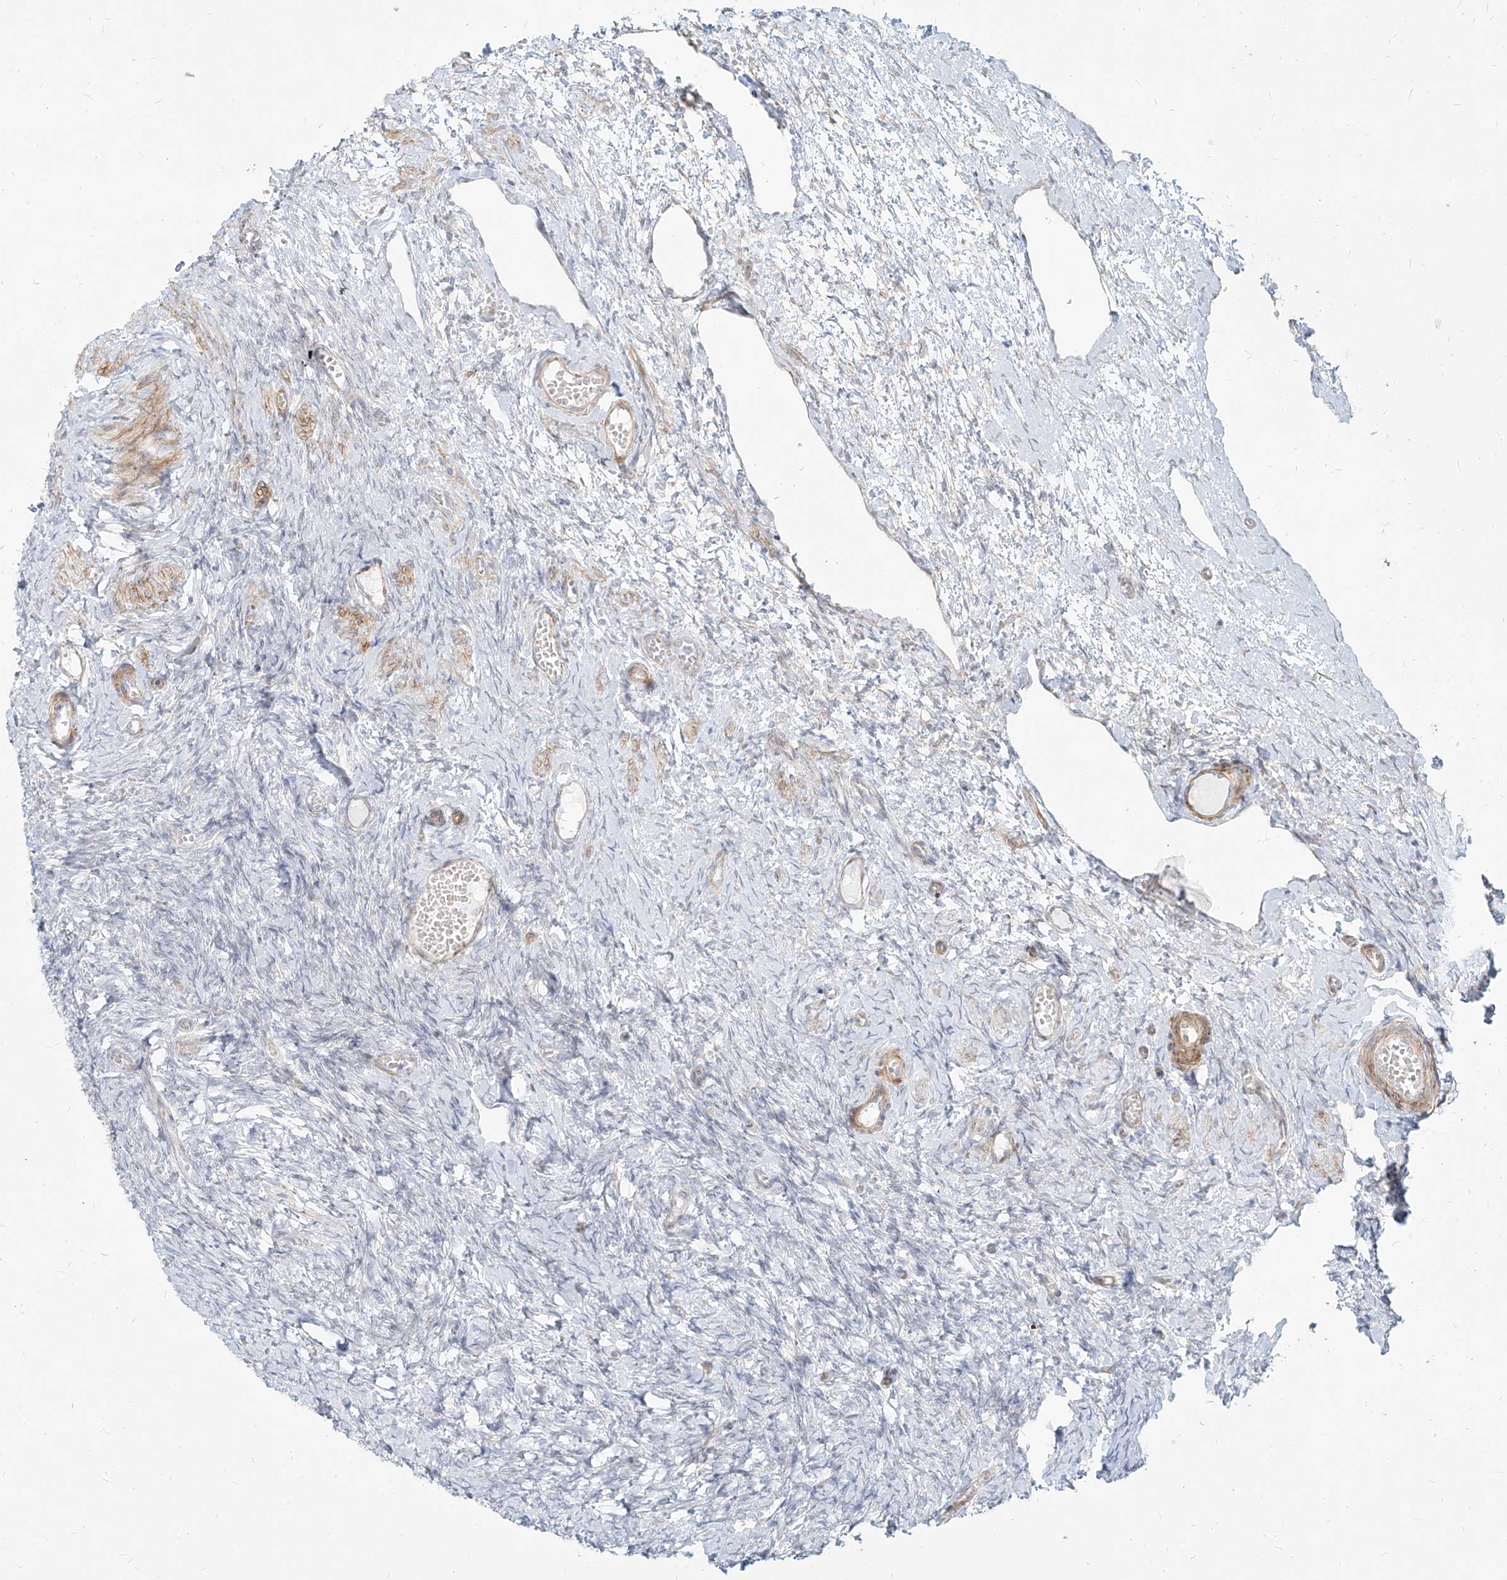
{"staining": {"intensity": "negative", "quantity": "none", "location": "none"}, "tissue": "ovary", "cell_type": "Ovarian stroma cells", "image_type": "normal", "snomed": [{"axis": "morphology", "description": "Adenocarcinoma, NOS"}, {"axis": "topography", "description": "Endometrium"}], "caption": "Unremarkable ovary was stained to show a protein in brown. There is no significant staining in ovarian stroma cells.", "gene": "ITPKB", "patient": {"sex": "female", "age": 32}}